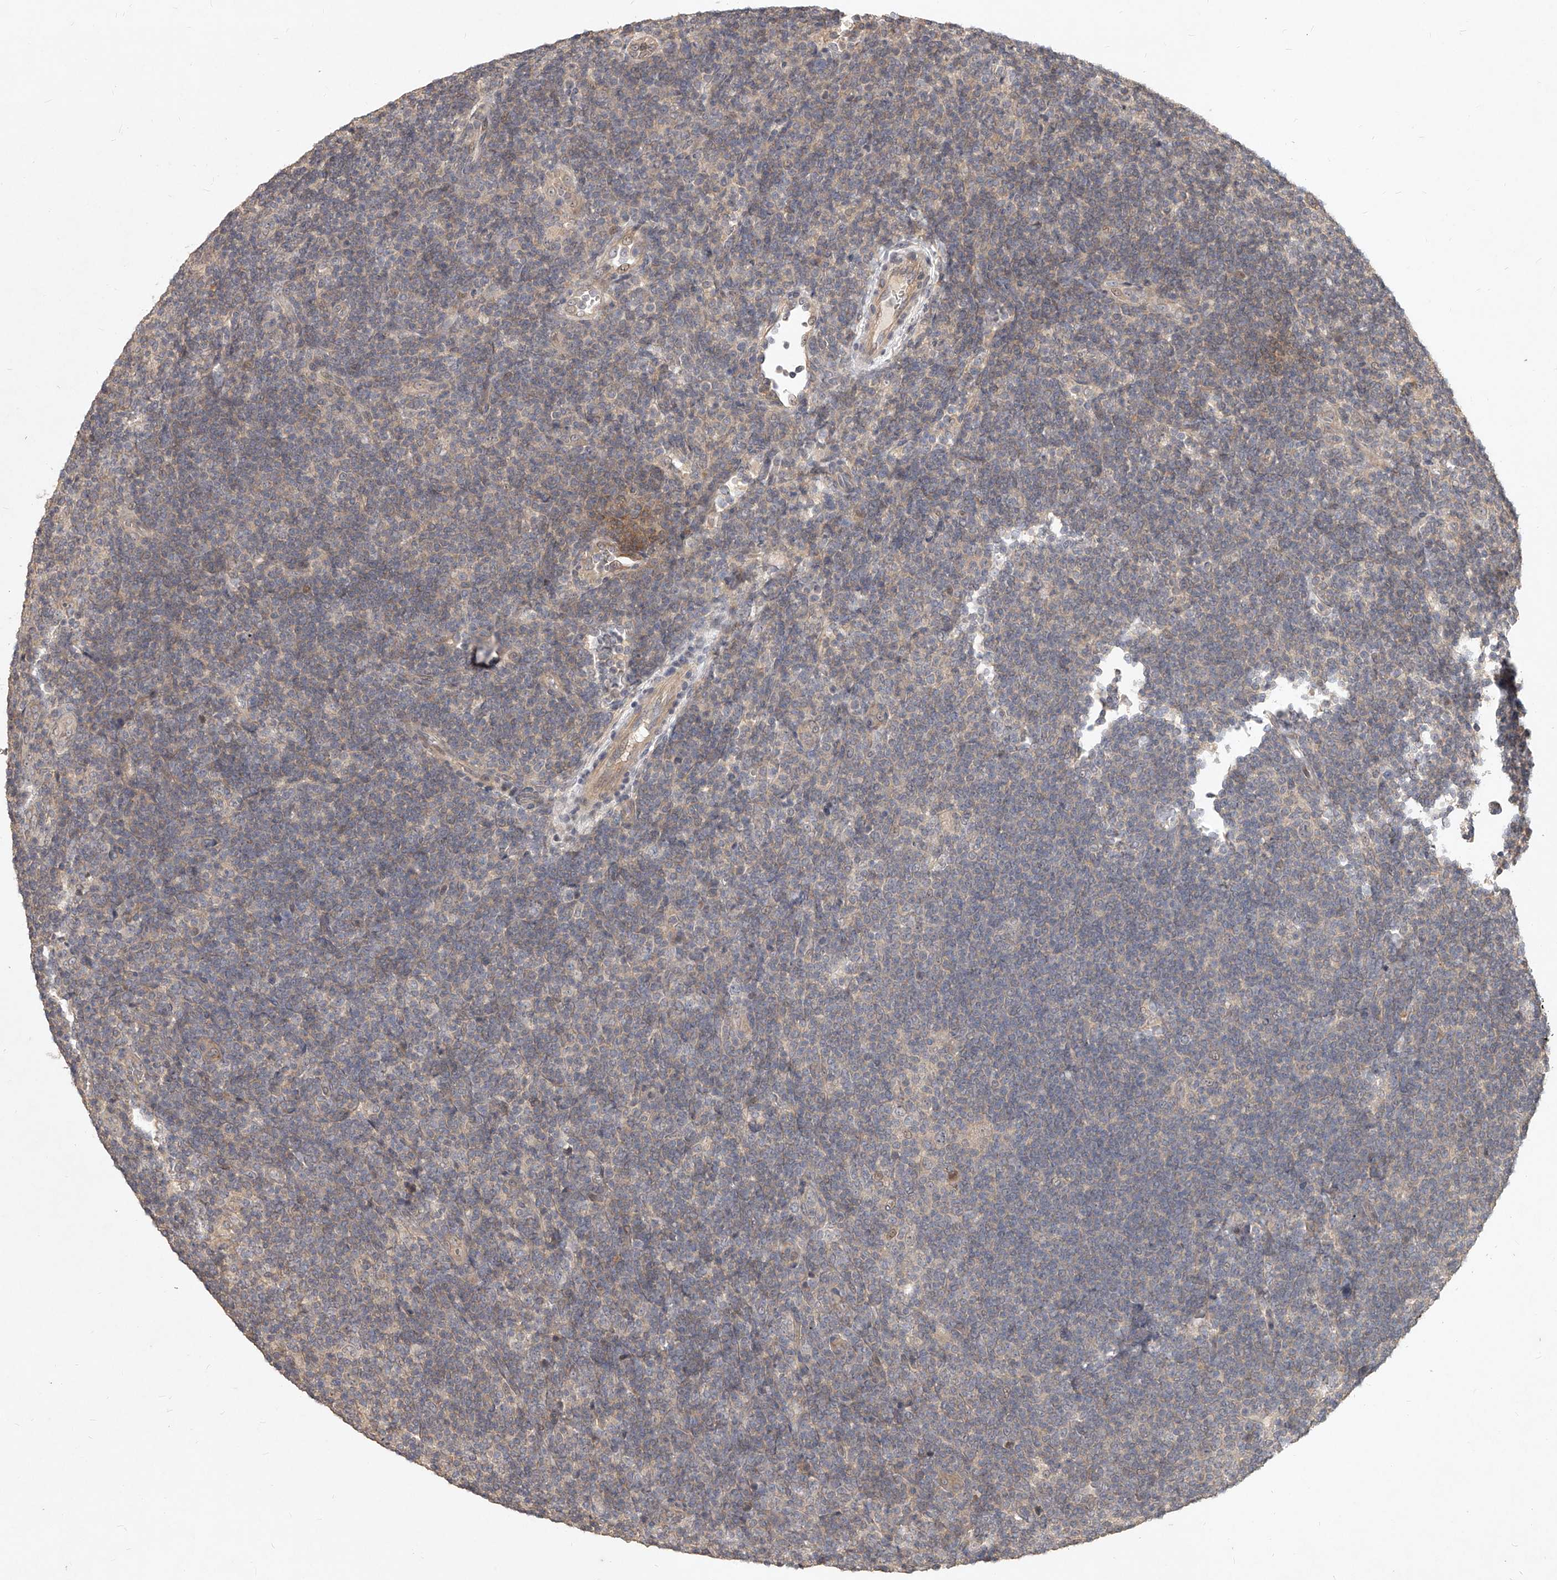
{"staining": {"intensity": "negative", "quantity": "none", "location": "none"}, "tissue": "lymphoma", "cell_type": "Tumor cells", "image_type": "cancer", "snomed": [{"axis": "morphology", "description": "Hodgkin's disease, NOS"}, {"axis": "topography", "description": "Lymph node"}], "caption": "Immunohistochemistry of human Hodgkin's disease demonstrates no positivity in tumor cells.", "gene": "SLC37A1", "patient": {"sex": "female", "age": 57}}